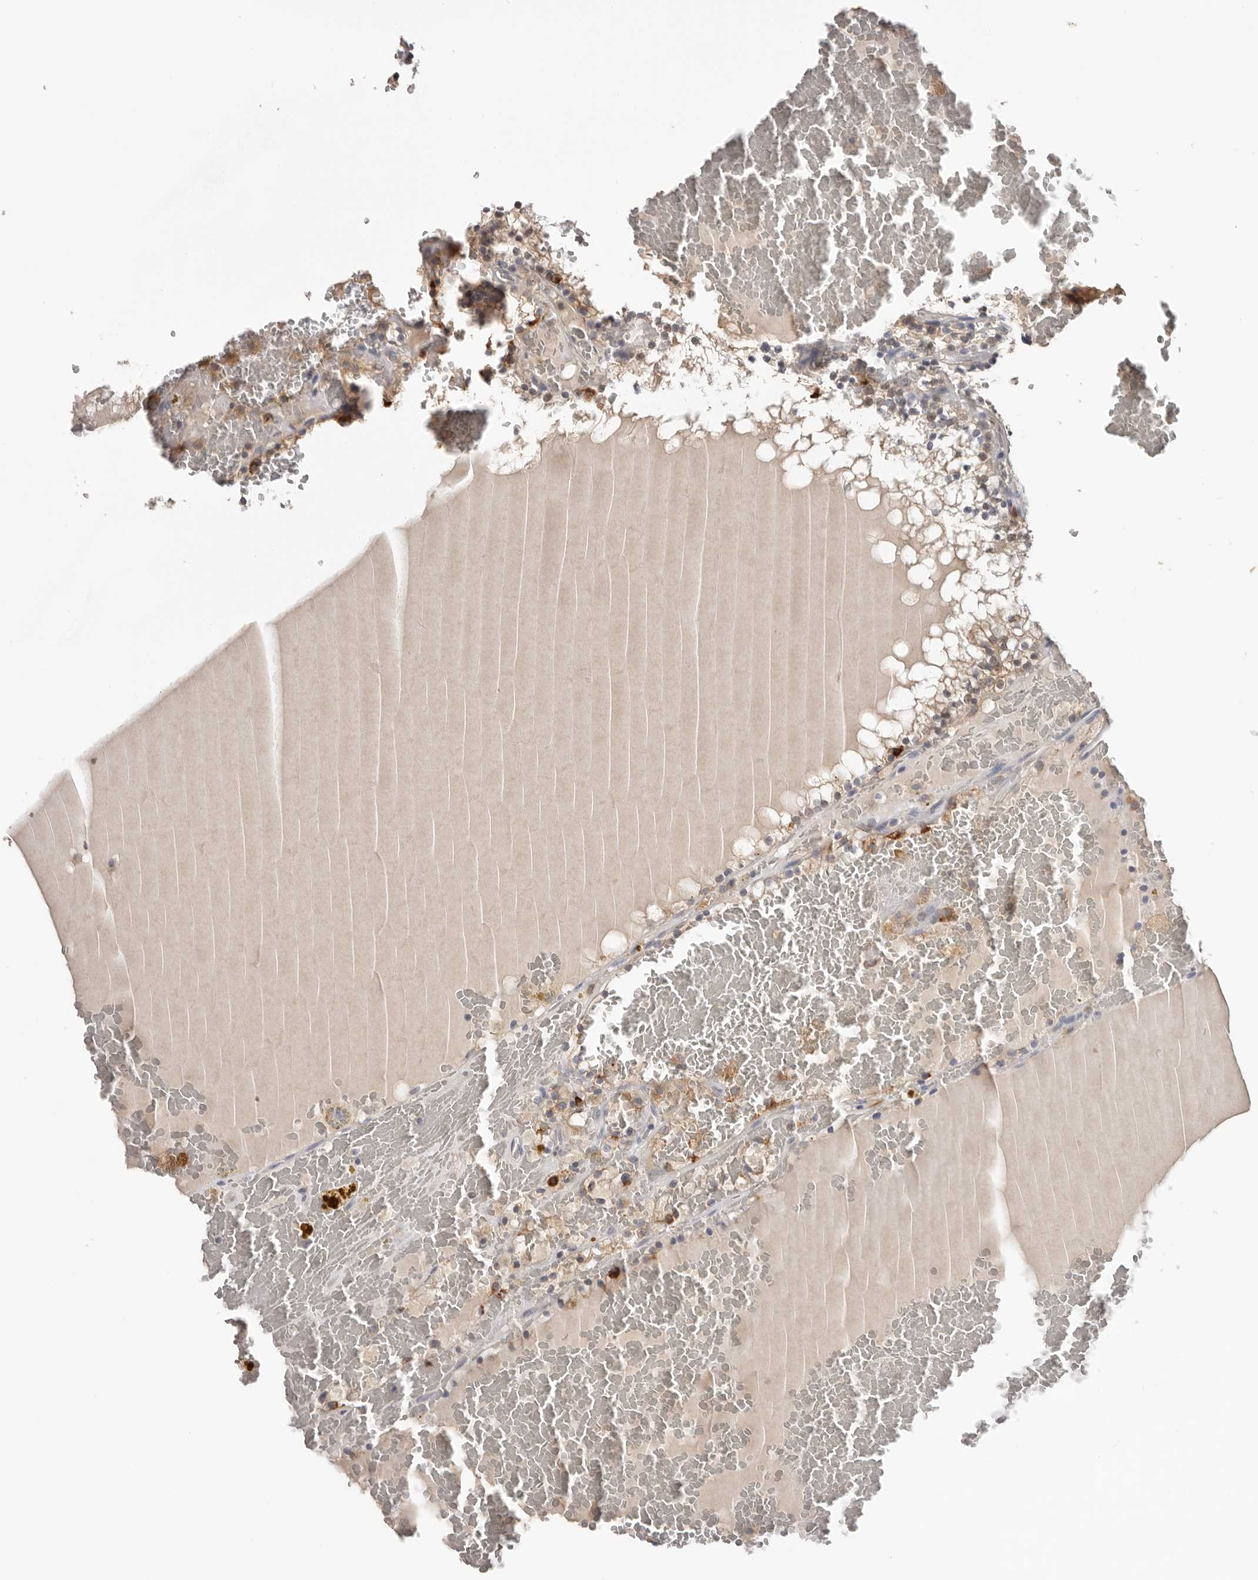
{"staining": {"intensity": "moderate", "quantity": ">75%", "location": "cytoplasmic/membranous"}, "tissue": "renal cancer", "cell_type": "Tumor cells", "image_type": "cancer", "snomed": [{"axis": "morphology", "description": "Adenocarcinoma, NOS"}, {"axis": "topography", "description": "Kidney"}], "caption": "The micrograph displays a brown stain indicating the presence of a protein in the cytoplasmic/membranous of tumor cells in renal adenocarcinoma. (Brightfield microscopy of DAB IHC at high magnification).", "gene": "TFRC", "patient": {"sex": "female", "age": 56}}